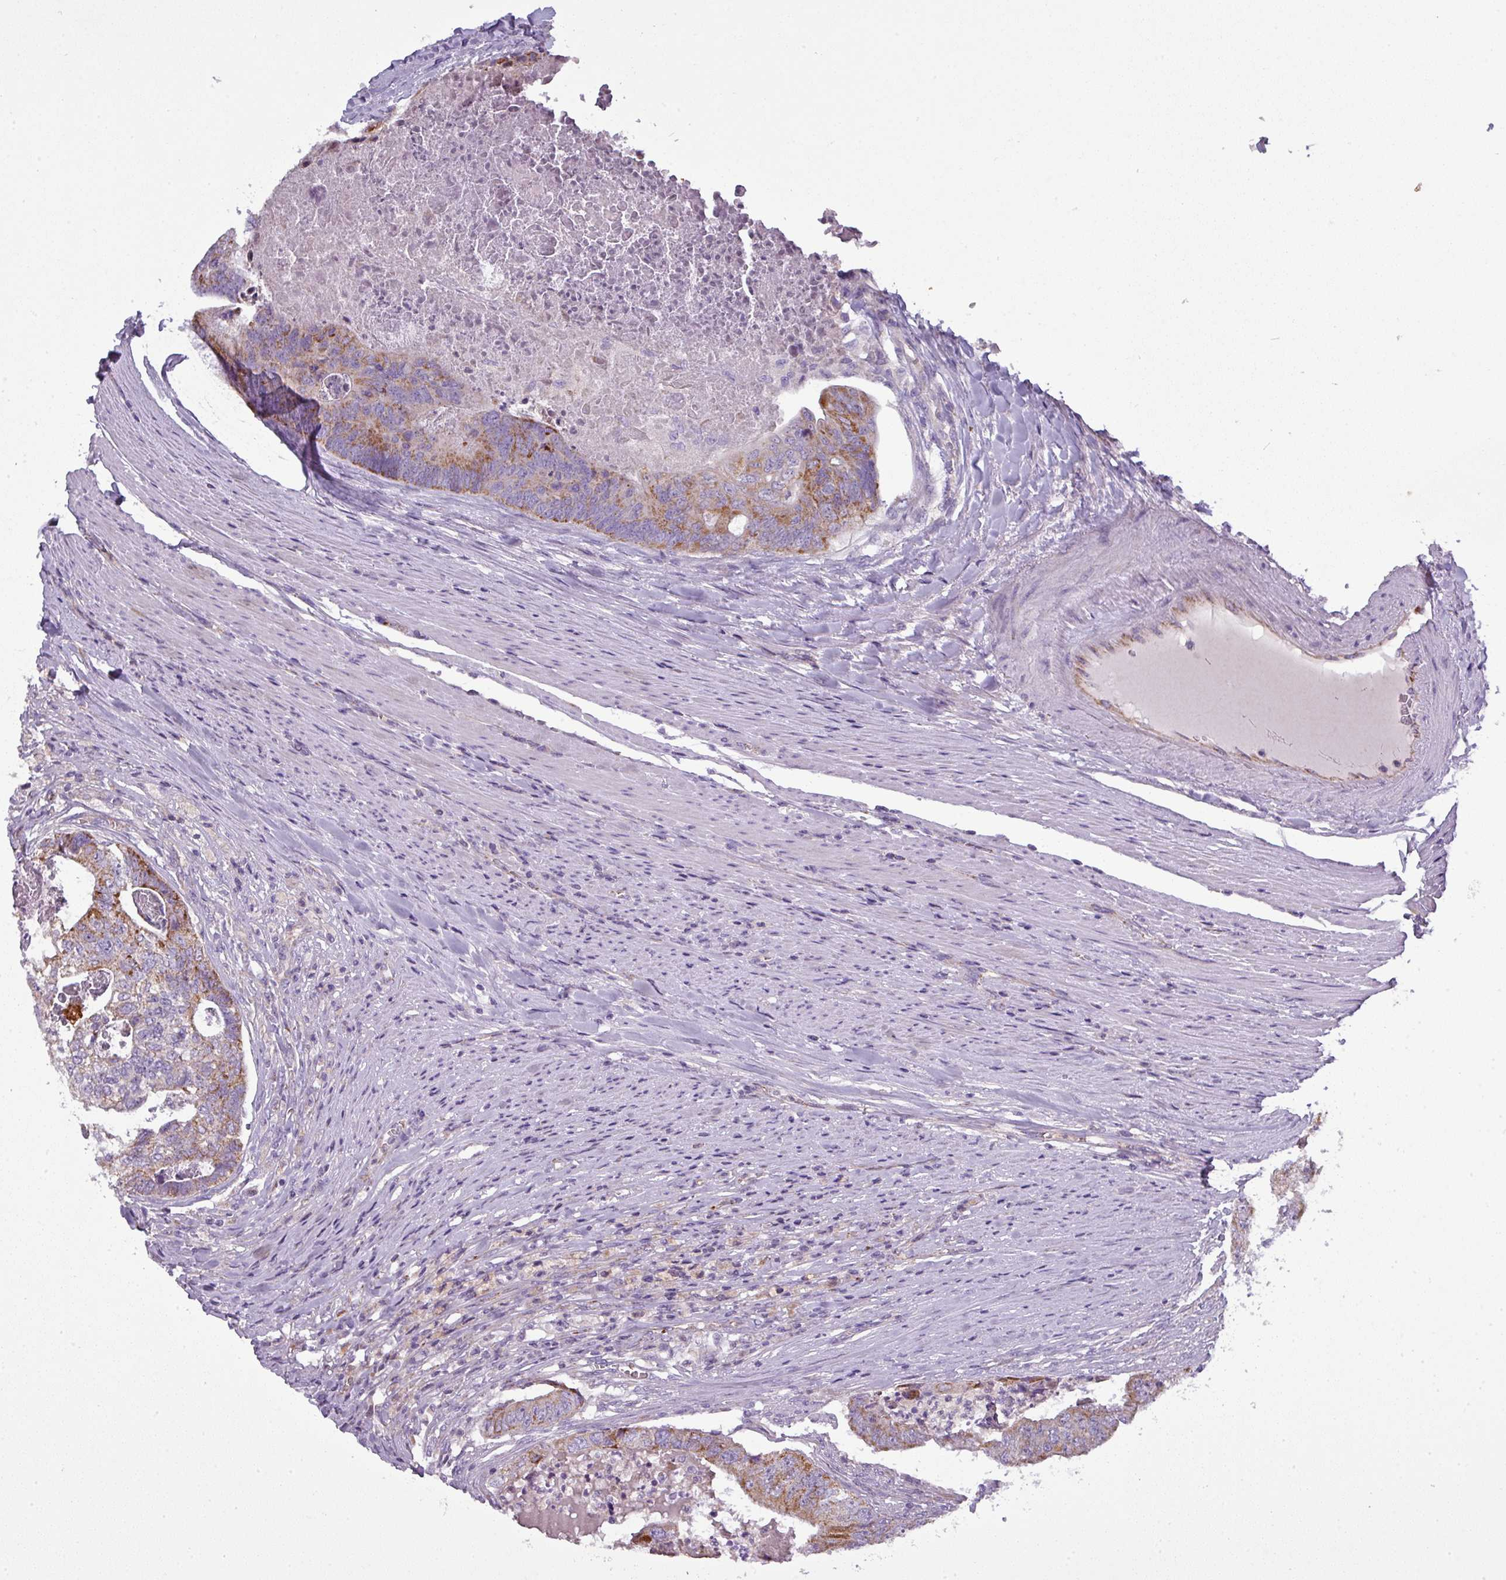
{"staining": {"intensity": "moderate", "quantity": "25%-75%", "location": "cytoplasmic/membranous"}, "tissue": "colorectal cancer", "cell_type": "Tumor cells", "image_type": "cancer", "snomed": [{"axis": "morphology", "description": "Adenocarcinoma, NOS"}, {"axis": "topography", "description": "Colon"}], "caption": "This image shows immunohistochemistry staining of colorectal adenocarcinoma, with medium moderate cytoplasmic/membranous positivity in about 25%-75% of tumor cells.", "gene": "PNMA6A", "patient": {"sex": "female", "age": 67}}